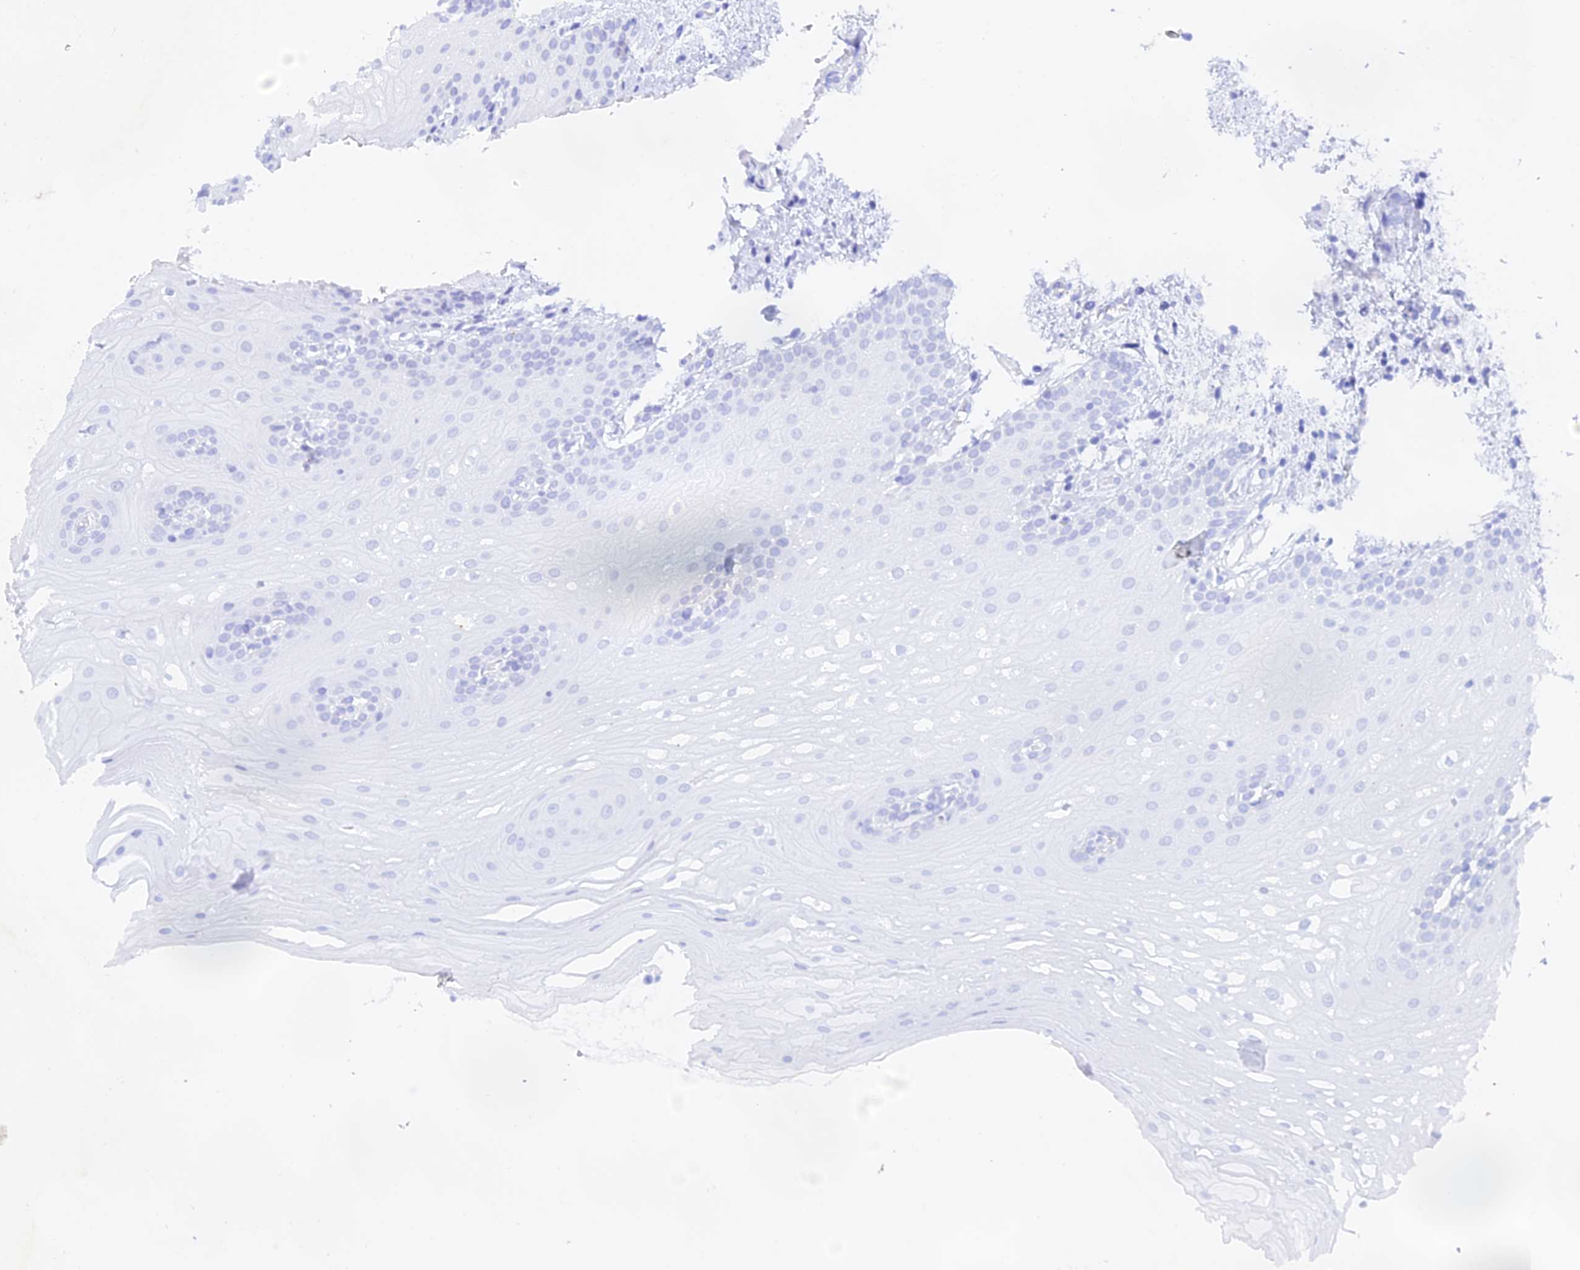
{"staining": {"intensity": "negative", "quantity": "none", "location": "none"}, "tissue": "oral mucosa", "cell_type": "Squamous epithelial cells", "image_type": "normal", "snomed": [{"axis": "morphology", "description": "Normal tissue, NOS"}, {"axis": "topography", "description": "Oral tissue"}], "caption": "Squamous epithelial cells show no significant expression in benign oral mucosa. (DAB (3,3'-diaminobenzidine) immunohistochemistry, high magnification).", "gene": "SLC26A4", "patient": {"sex": "female", "age": 54}}